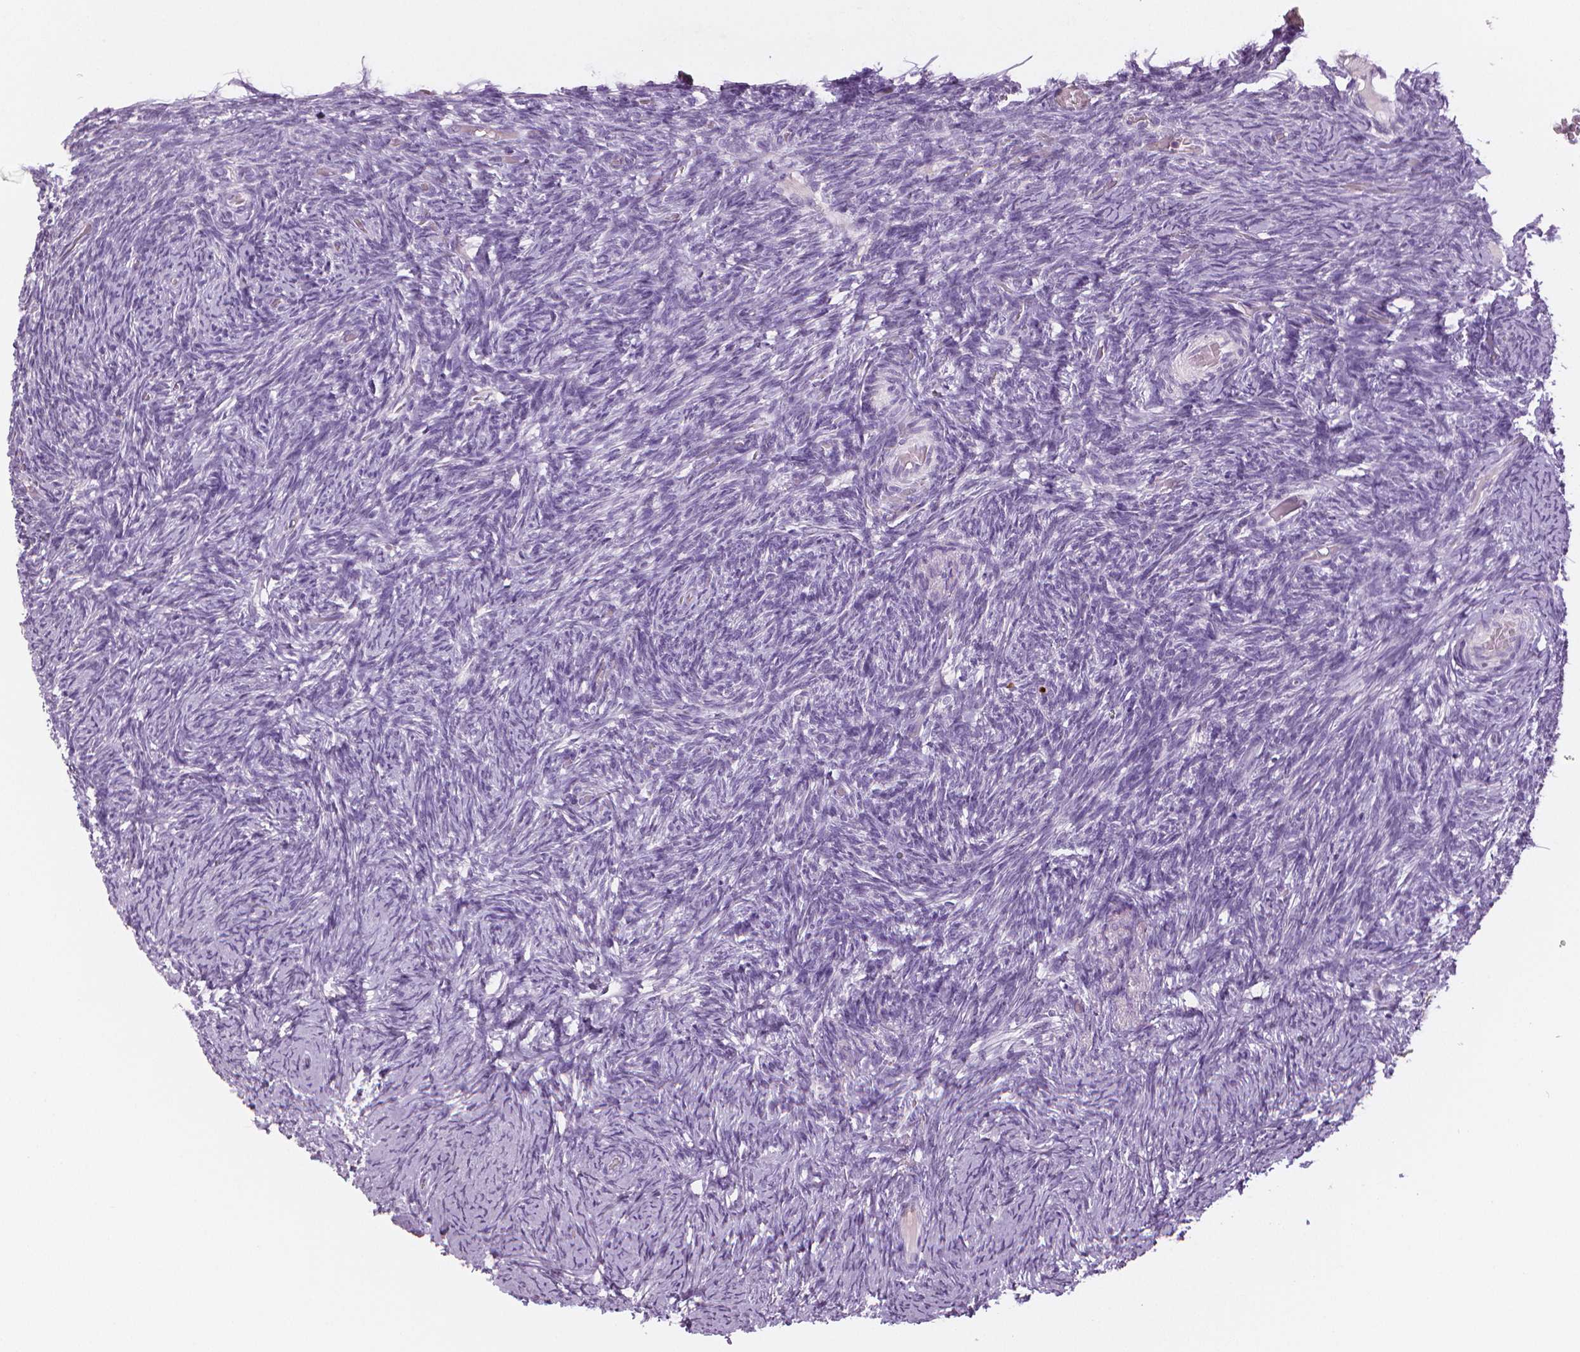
{"staining": {"intensity": "negative", "quantity": "none", "location": "none"}, "tissue": "ovary", "cell_type": "Ovarian stroma cells", "image_type": "normal", "snomed": [{"axis": "morphology", "description": "Normal tissue, NOS"}, {"axis": "topography", "description": "Ovary"}], "caption": "The IHC photomicrograph has no significant positivity in ovarian stroma cells of ovary. (DAB (3,3'-diaminobenzidine) immunohistochemistry (IHC) visualized using brightfield microscopy, high magnification).", "gene": "MKI67", "patient": {"sex": "female", "age": 34}}